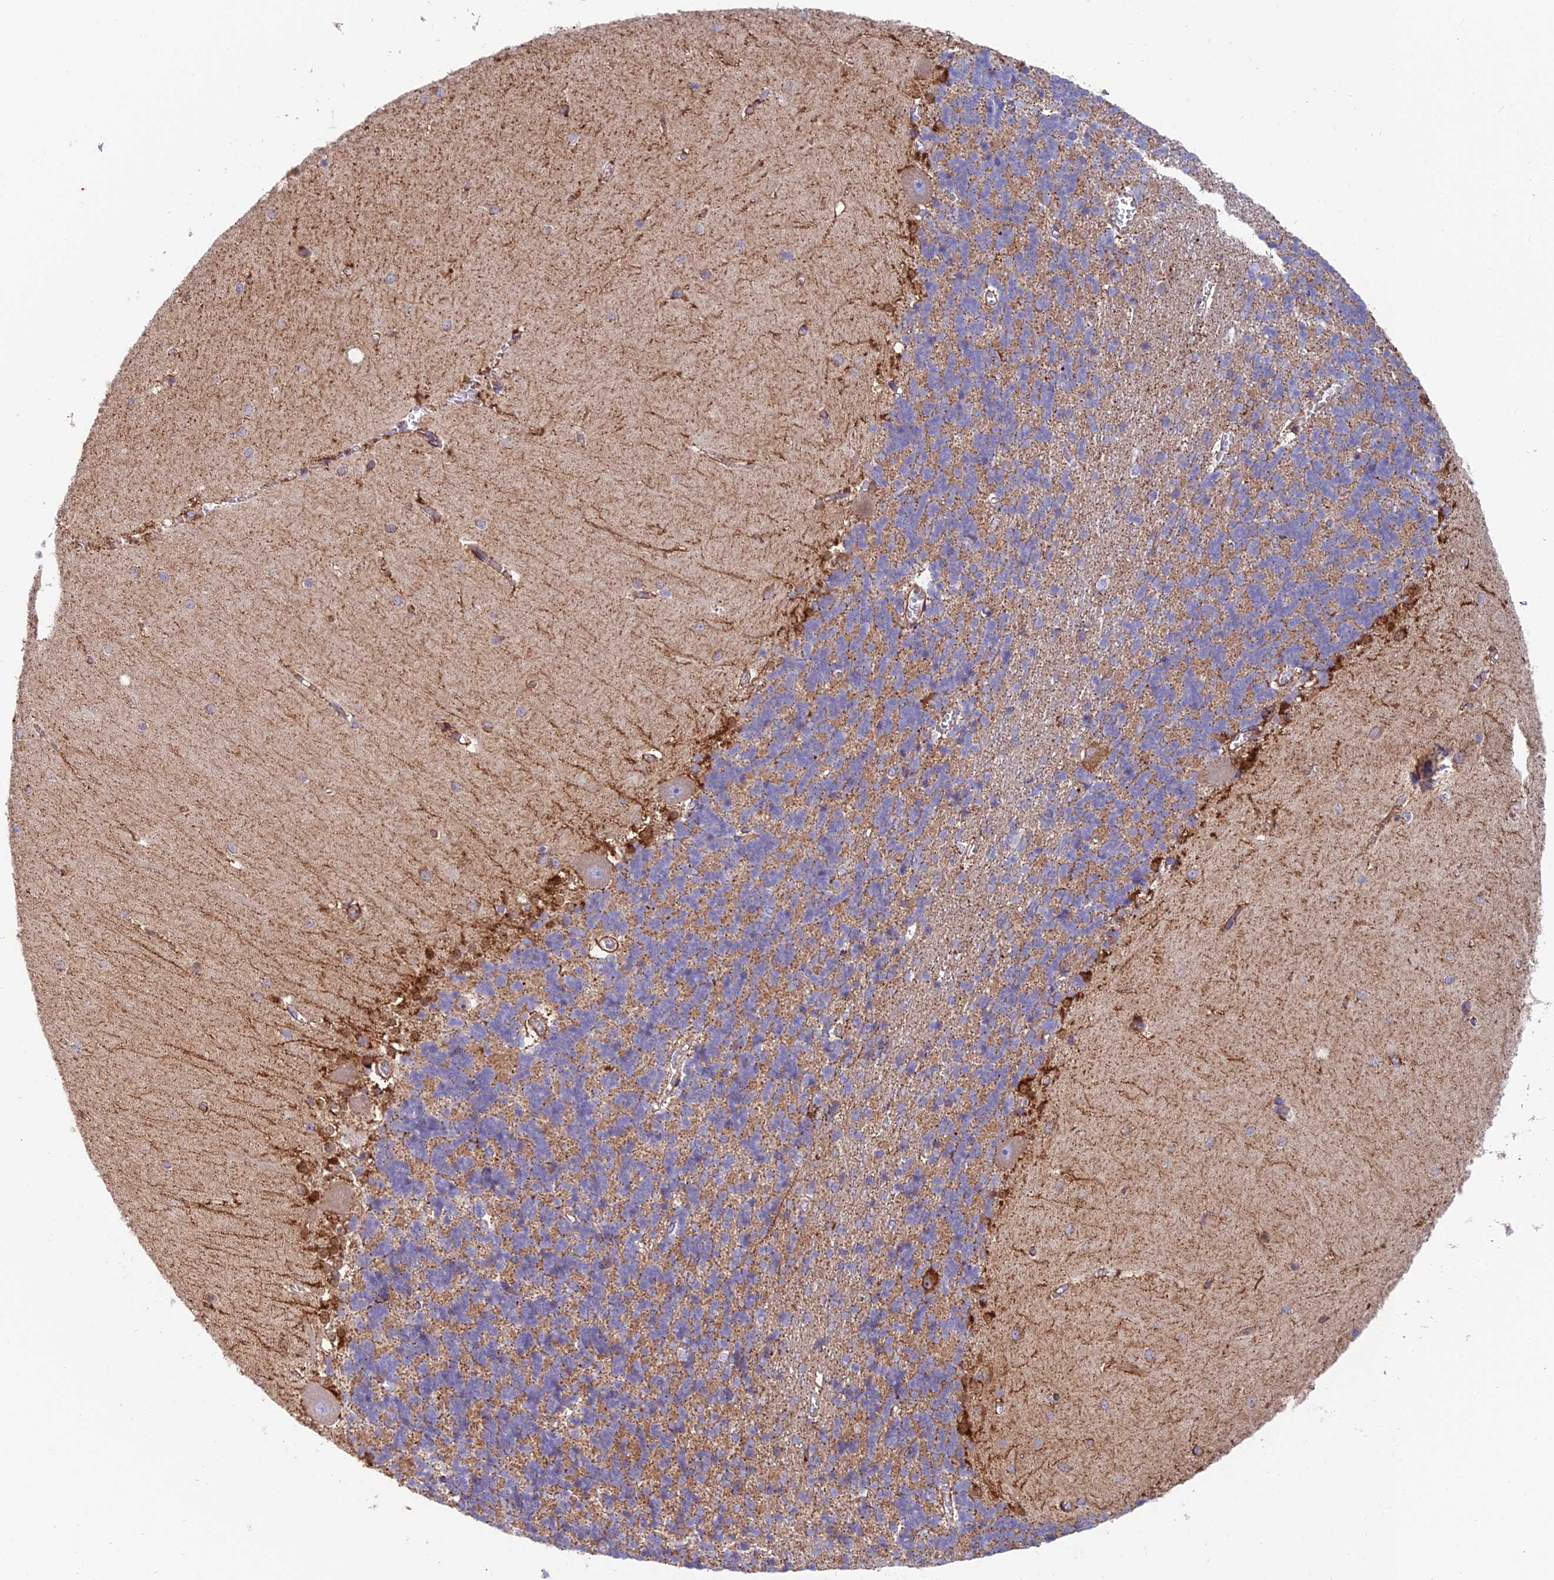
{"staining": {"intensity": "moderate", "quantity": "25%-75%", "location": "cytoplasmic/membranous"}, "tissue": "cerebellum", "cell_type": "Cells in granular layer", "image_type": "normal", "snomed": [{"axis": "morphology", "description": "Normal tissue, NOS"}, {"axis": "topography", "description": "Cerebellum"}], "caption": "Cerebellum stained with immunohistochemistry shows moderate cytoplasmic/membranous staining in approximately 25%-75% of cells in granular layer.", "gene": "TIGD6", "patient": {"sex": "male", "age": 37}}